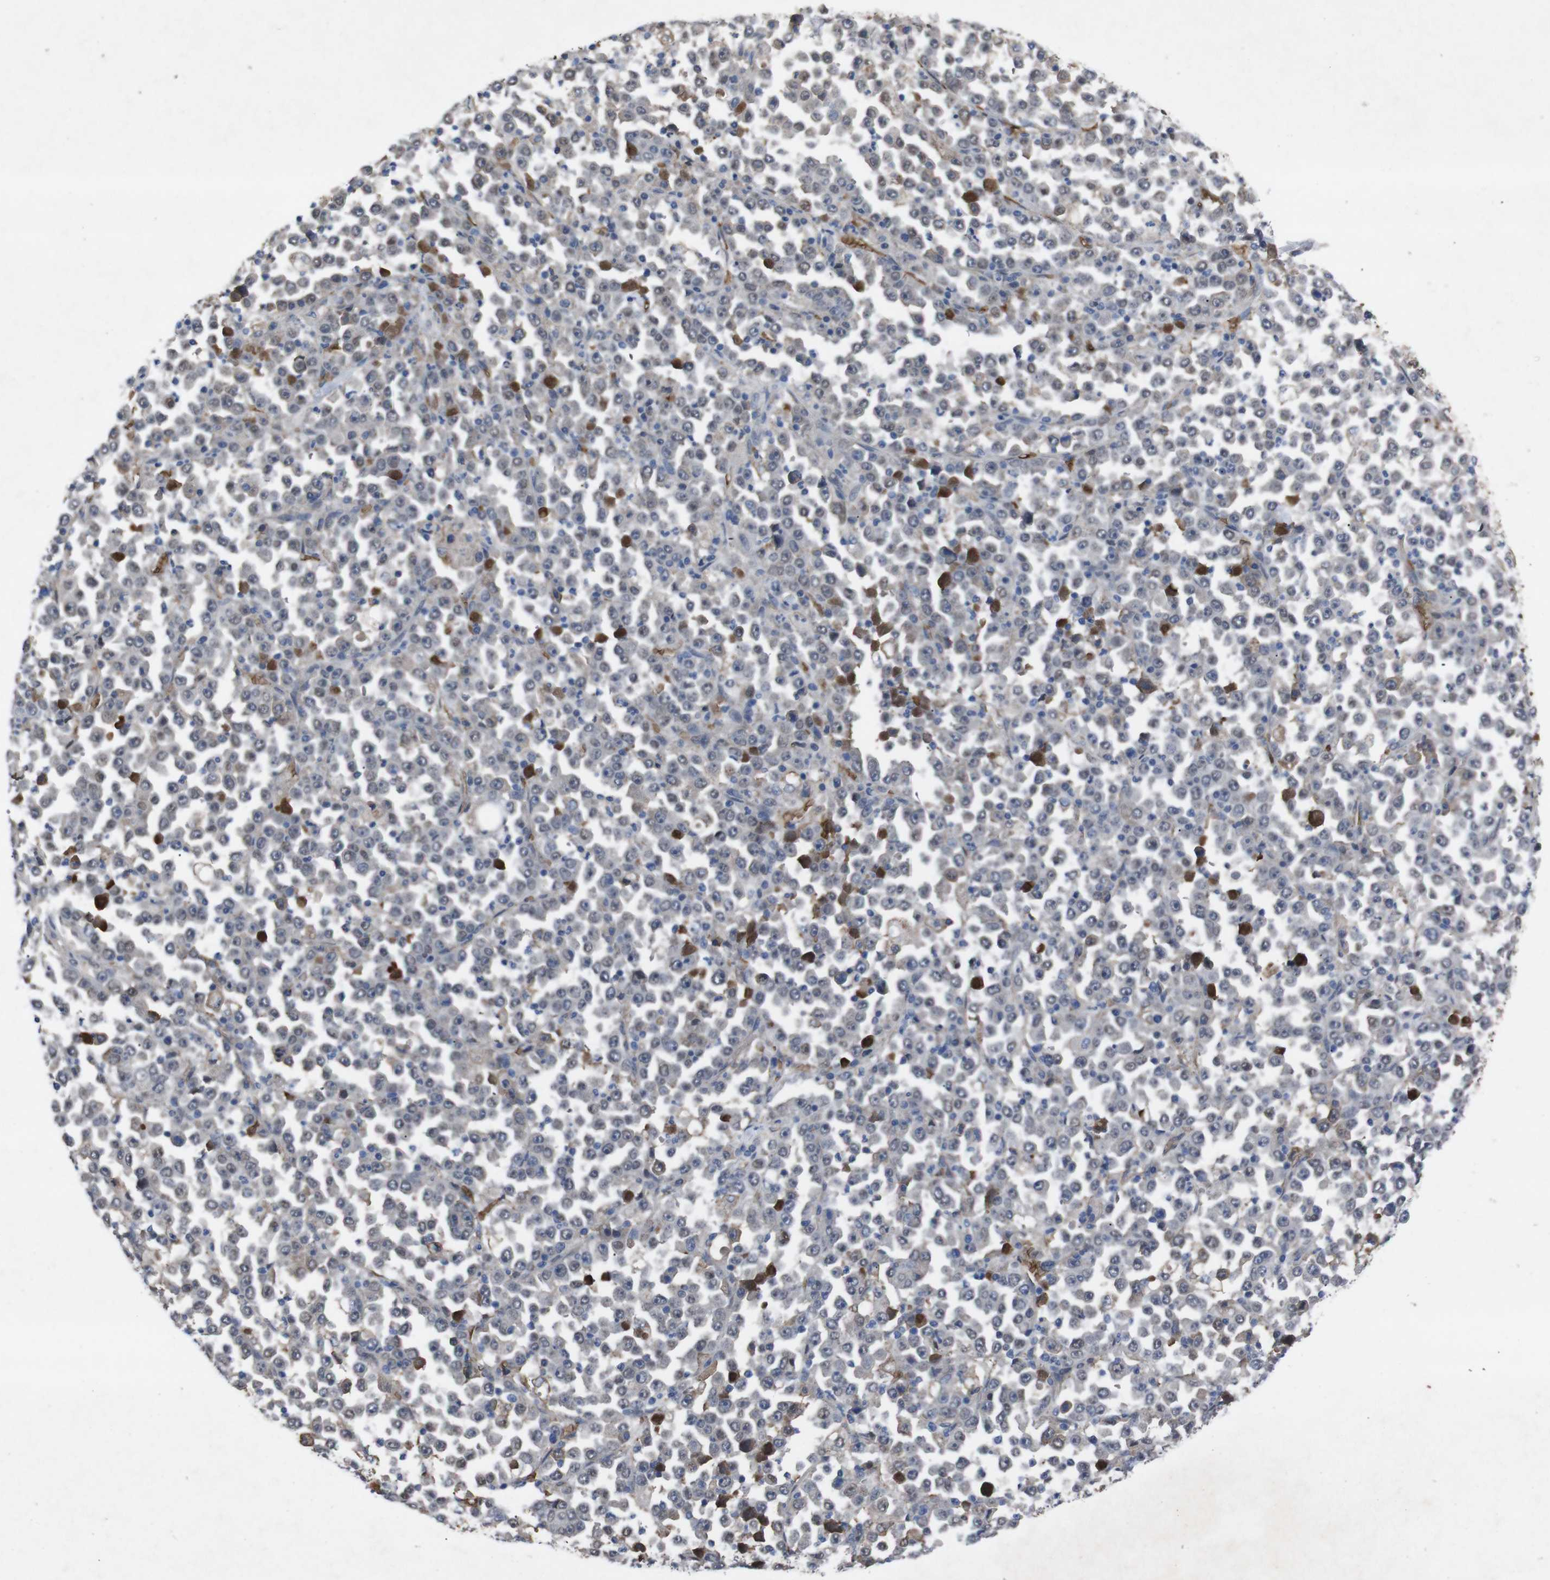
{"staining": {"intensity": "negative", "quantity": "none", "location": "none"}, "tissue": "stomach cancer", "cell_type": "Tumor cells", "image_type": "cancer", "snomed": [{"axis": "morphology", "description": "Normal tissue, NOS"}, {"axis": "morphology", "description": "Adenocarcinoma, NOS"}, {"axis": "topography", "description": "Stomach, upper"}, {"axis": "topography", "description": "Stomach"}], "caption": "The IHC micrograph has no significant staining in tumor cells of adenocarcinoma (stomach) tissue.", "gene": "SPTB", "patient": {"sex": "male", "age": 59}}